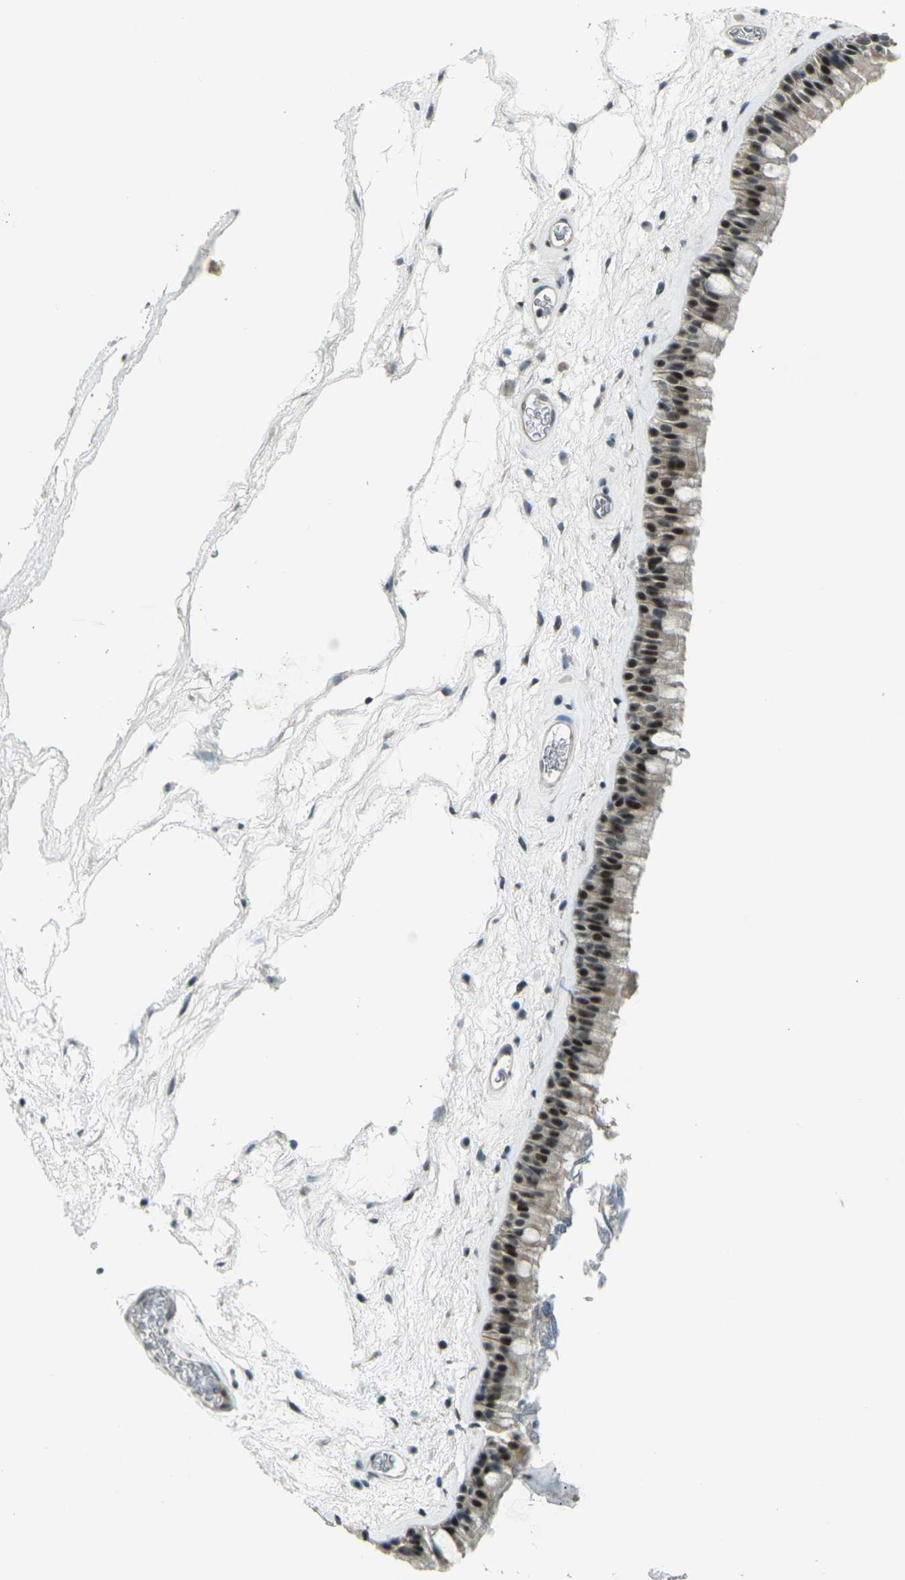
{"staining": {"intensity": "strong", "quantity": ">75%", "location": "cytoplasmic/membranous,nuclear"}, "tissue": "nasopharynx", "cell_type": "Respiratory epithelial cells", "image_type": "normal", "snomed": [{"axis": "morphology", "description": "Normal tissue, NOS"}, {"axis": "morphology", "description": "Inflammation, NOS"}, {"axis": "topography", "description": "Nasopharynx"}], "caption": "This histopathology image demonstrates benign nasopharynx stained with immunohistochemistry (IHC) to label a protein in brown. The cytoplasmic/membranous,nuclear of respiratory epithelial cells show strong positivity for the protein. Nuclei are counter-stained blue.", "gene": "GPR19", "patient": {"sex": "male", "age": 48}}